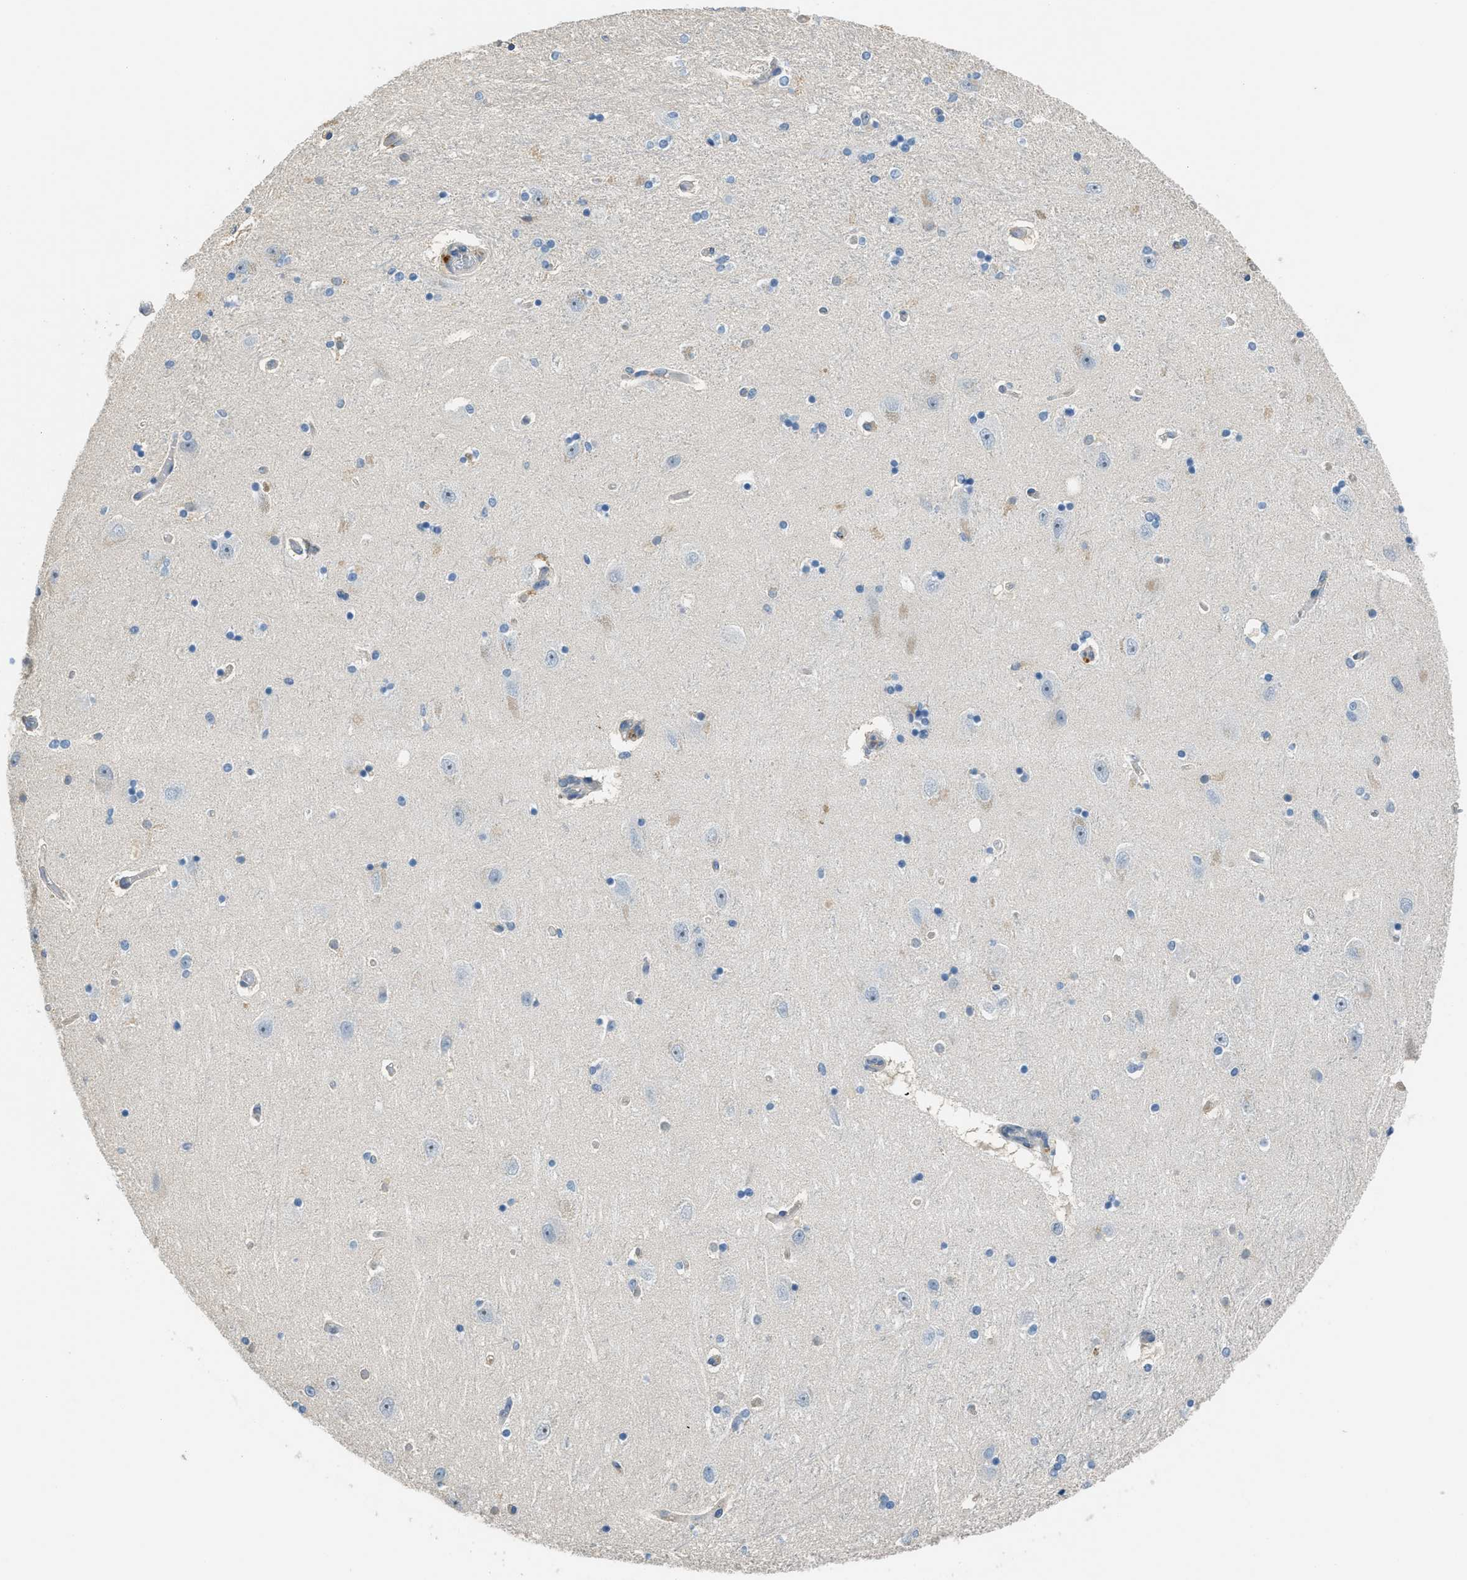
{"staining": {"intensity": "negative", "quantity": "none", "location": "none"}, "tissue": "hippocampus", "cell_type": "Glial cells", "image_type": "normal", "snomed": [{"axis": "morphology", "description": "Normal tissue, NOS"}, {"axis": "topography", "description": "Hippocampus"}], "caption": "This micrograph is of unremarkable hippocampus stained with immunohistochemistry (IHC) to label a protein in brown with the nuclei are counter-stained blue. There is no positivity in glial cells. (DAB (3,3'-diaminobenzidine) immunohistochemistry with hematoxylin counter stain).", "gene": "TMEM154", "patient": {"sex": "female", "age": 54}}